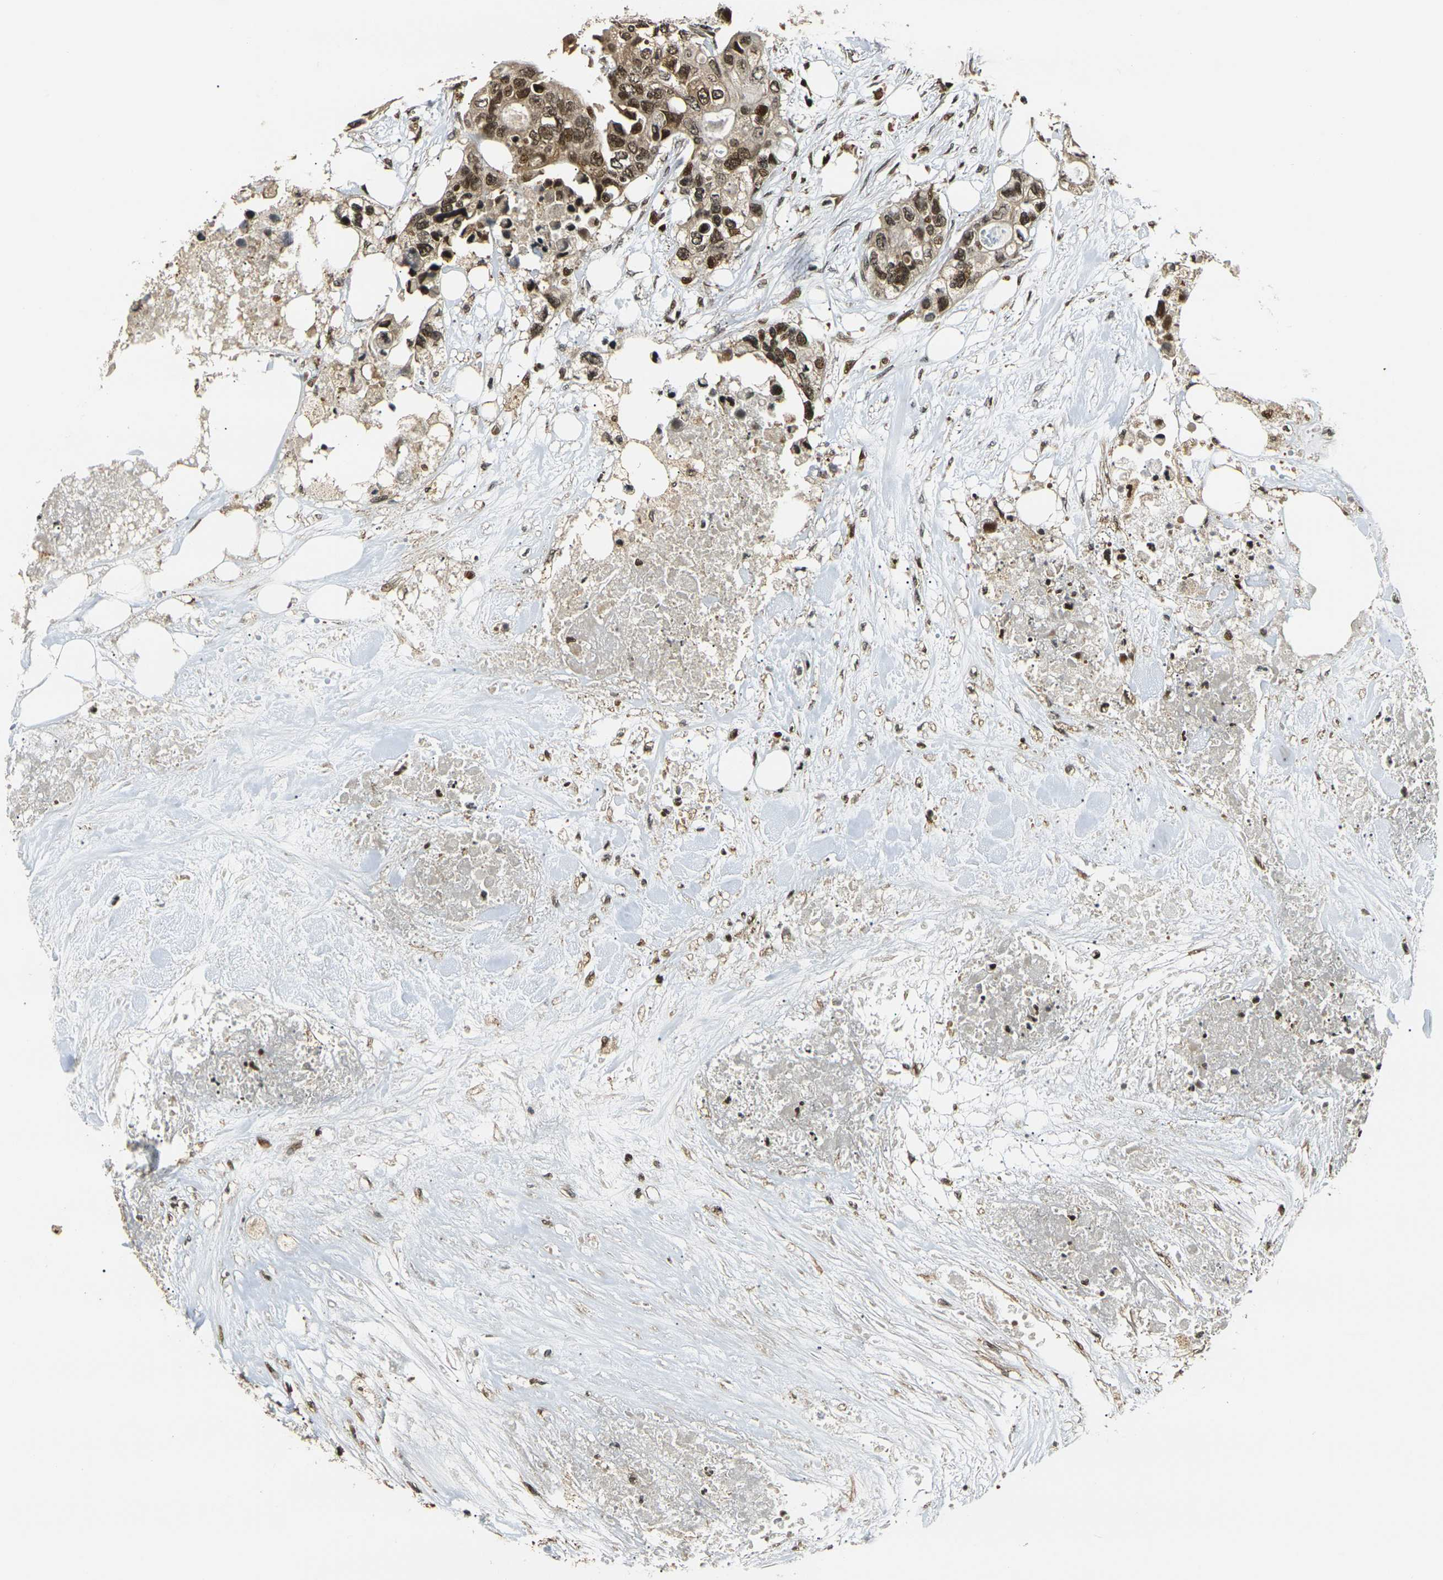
{"staining": {"intensity": "moderate", "quantity": ">75%", "location": "cytoplasmic/membranous,nuclear"}, "tissue": "colorectal cancer", "cell_type": "Tumor cells", "image_type": "cancer", "snomed": [{"axis": "morphology", "description": "Adenocarcinoma, NOS"}, {"axis": "topography", "description": "Colon"}], "caption": "The immunohistochemical stain labels moderate cytoplasmic/membranous and nuclear positivity in tumor cells of colorectal adenocarcinoma tissue. (Stains: DAB in brown, nuclei in blue, Microscopy: brightfield microscopy at high magnification).", "gene": "ACTL6A", "patient": {"sex": "female", "age": 57}}